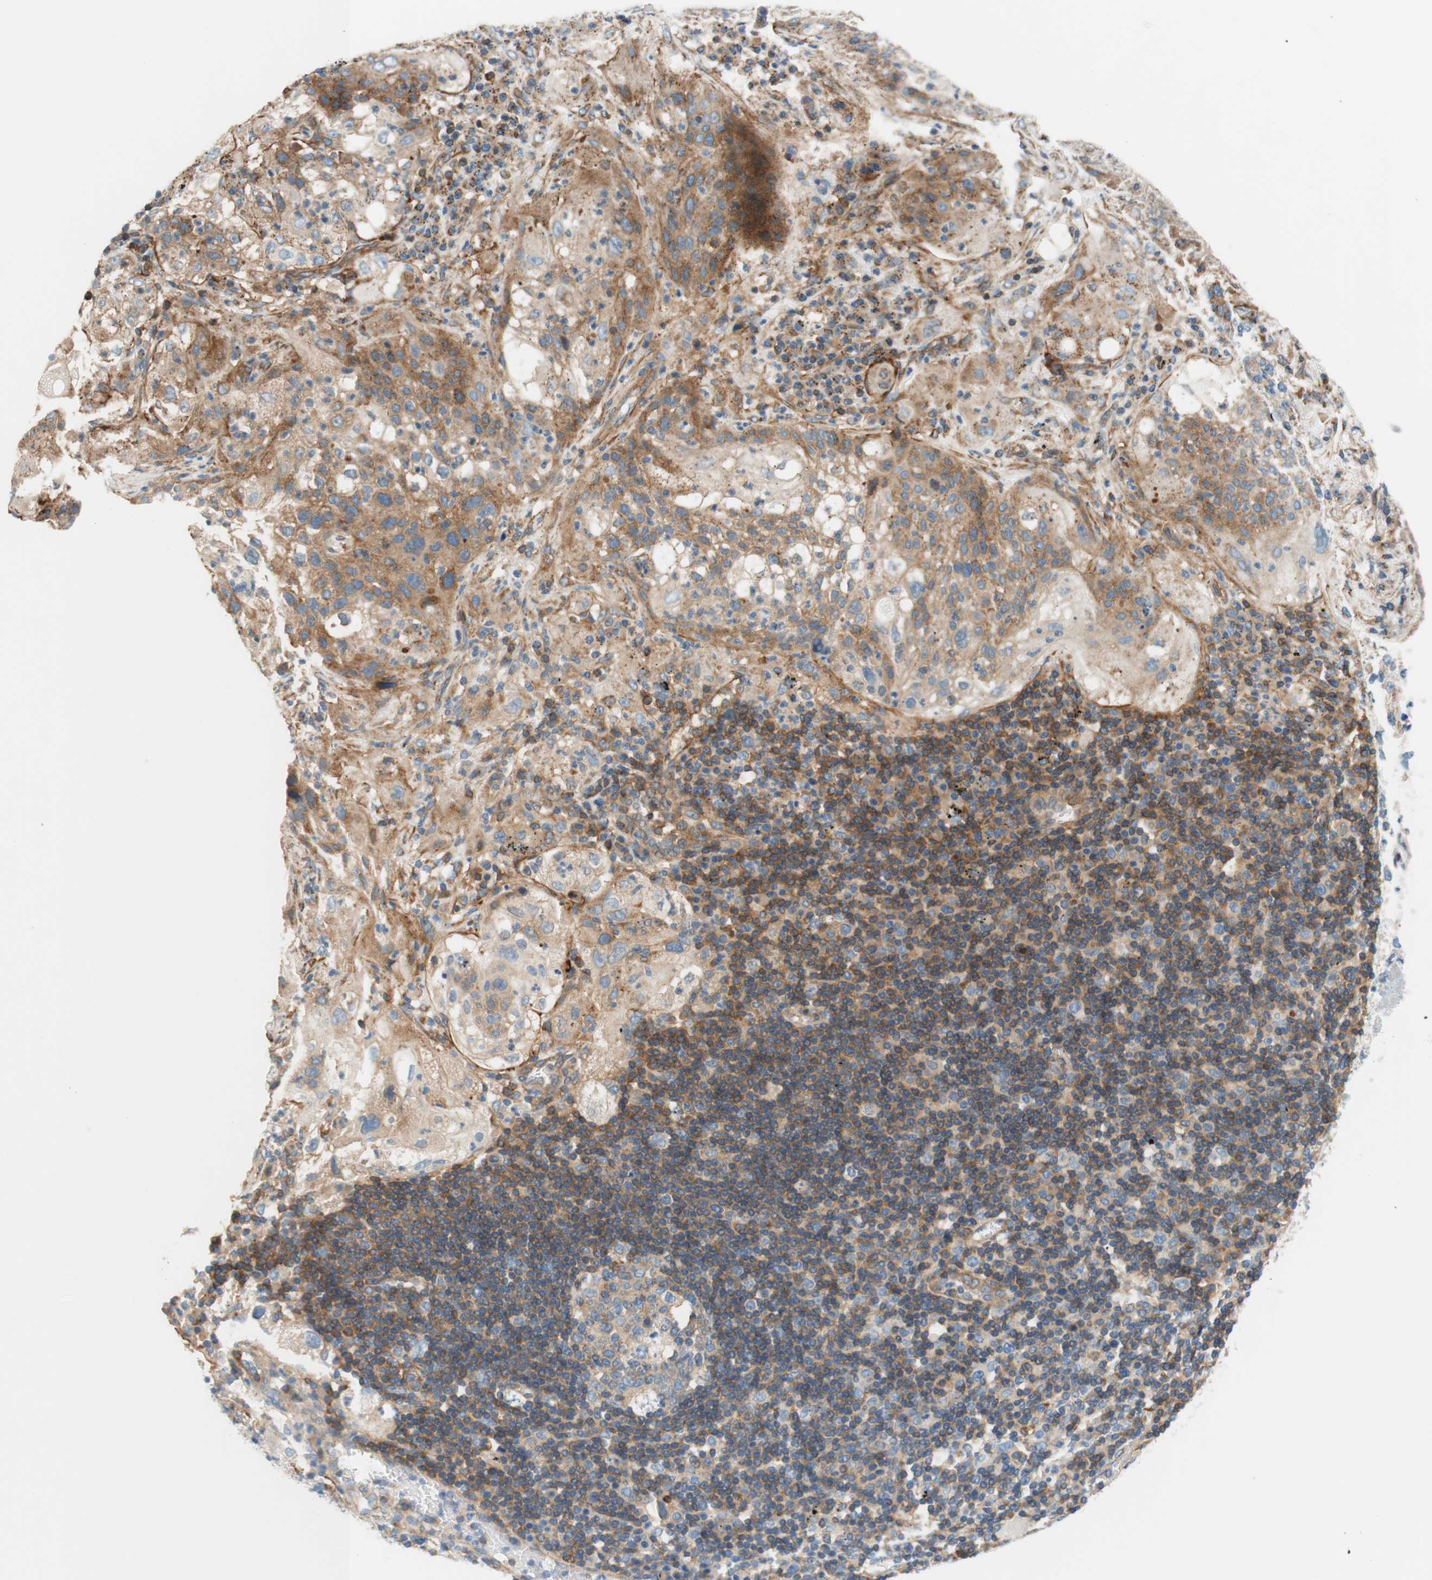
{"staining": {"intensity": "moderate", "quantity": "25%-75%", "location": "cytoplasmic/membranous"}, "tissue": "lung cancer", "cell_type": "Tumor cells", "image_type": "cancer", "snomed": [{"axis": "morphology", "description": "Inflammation, NOS"}, {"axis": "morphology", "description": "Squamous cell carcinoma, NOS"}, {"axis": "topography", "description": "Lymph node"}, {"axis": "topography", "description": "Soft tissue"}, {"axis": "topography", "description": "Lung"}], "caption": "Tumor cells reveal moderate cytoplasmic/membranous staining in approximately 25%-75% of cells in lung cancer (squamous cell carcinoma).", "gene": "VPS26A", "patient": {"sex": "male", "age": 66}}